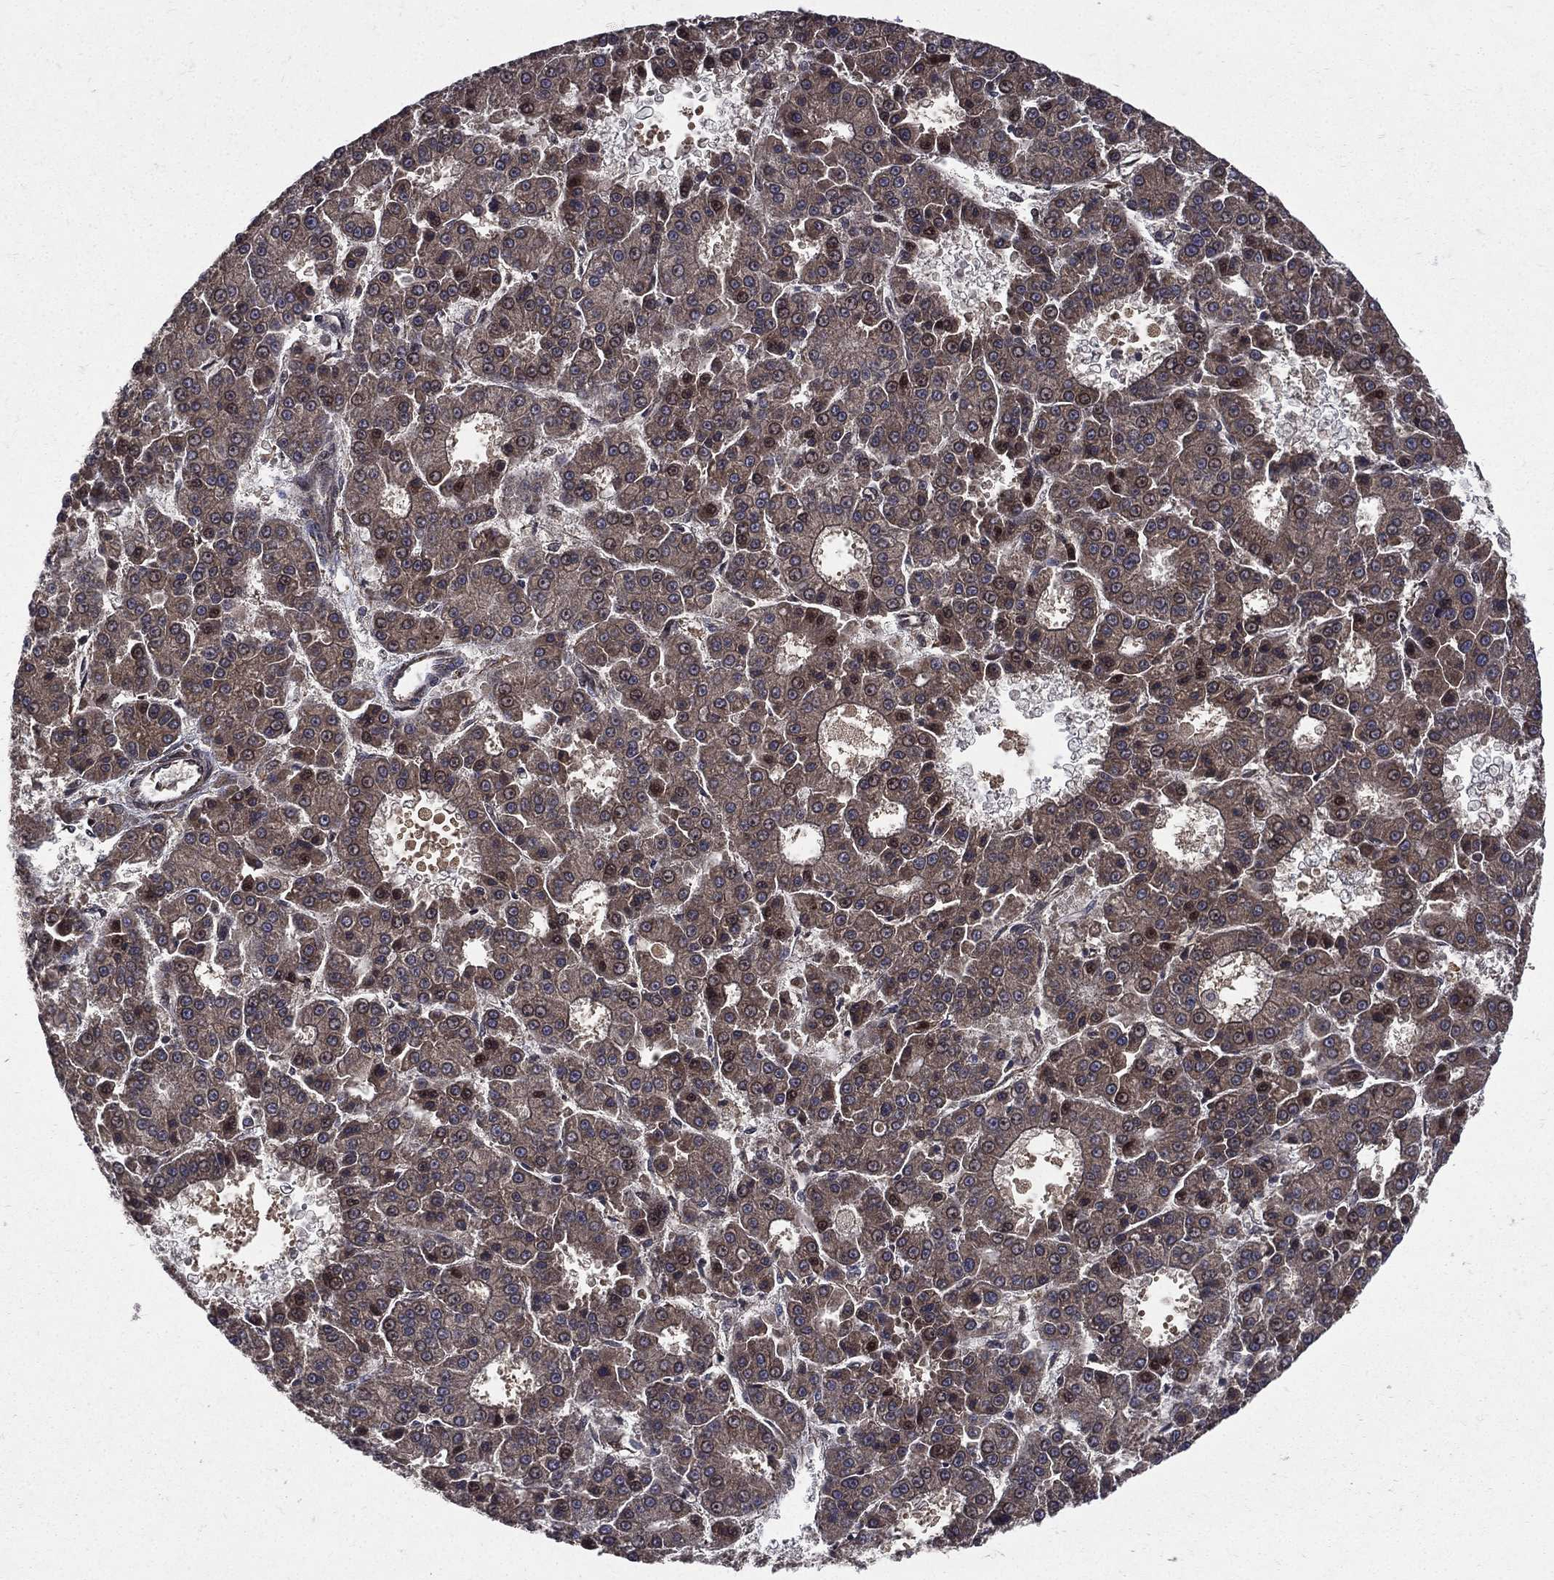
{"staining": {"intensity": "strong", "quantity": "<25%", "location": "cytoplasmic/membranous,nuclear"}, "tissue": "liver cancer", "cell_type": "Tumor cells", "image_type": "cancer", "snomed": [{"axis": "morphology", "description": "Carcinoma, Hepatocellular, NOS"}, {"axis": "topography", "description": "Liver"}], "caption": "Approximately <25% of tumor cells in liver cancer (hepatocellular carcinoma) demonstrate strong cytoplasmic/membranous and nuclear protein staining as visualized by brown immunohistochemical staining.", "gene": "RAB11FIP4", "patient": {"sex": "male", "age": 70}}